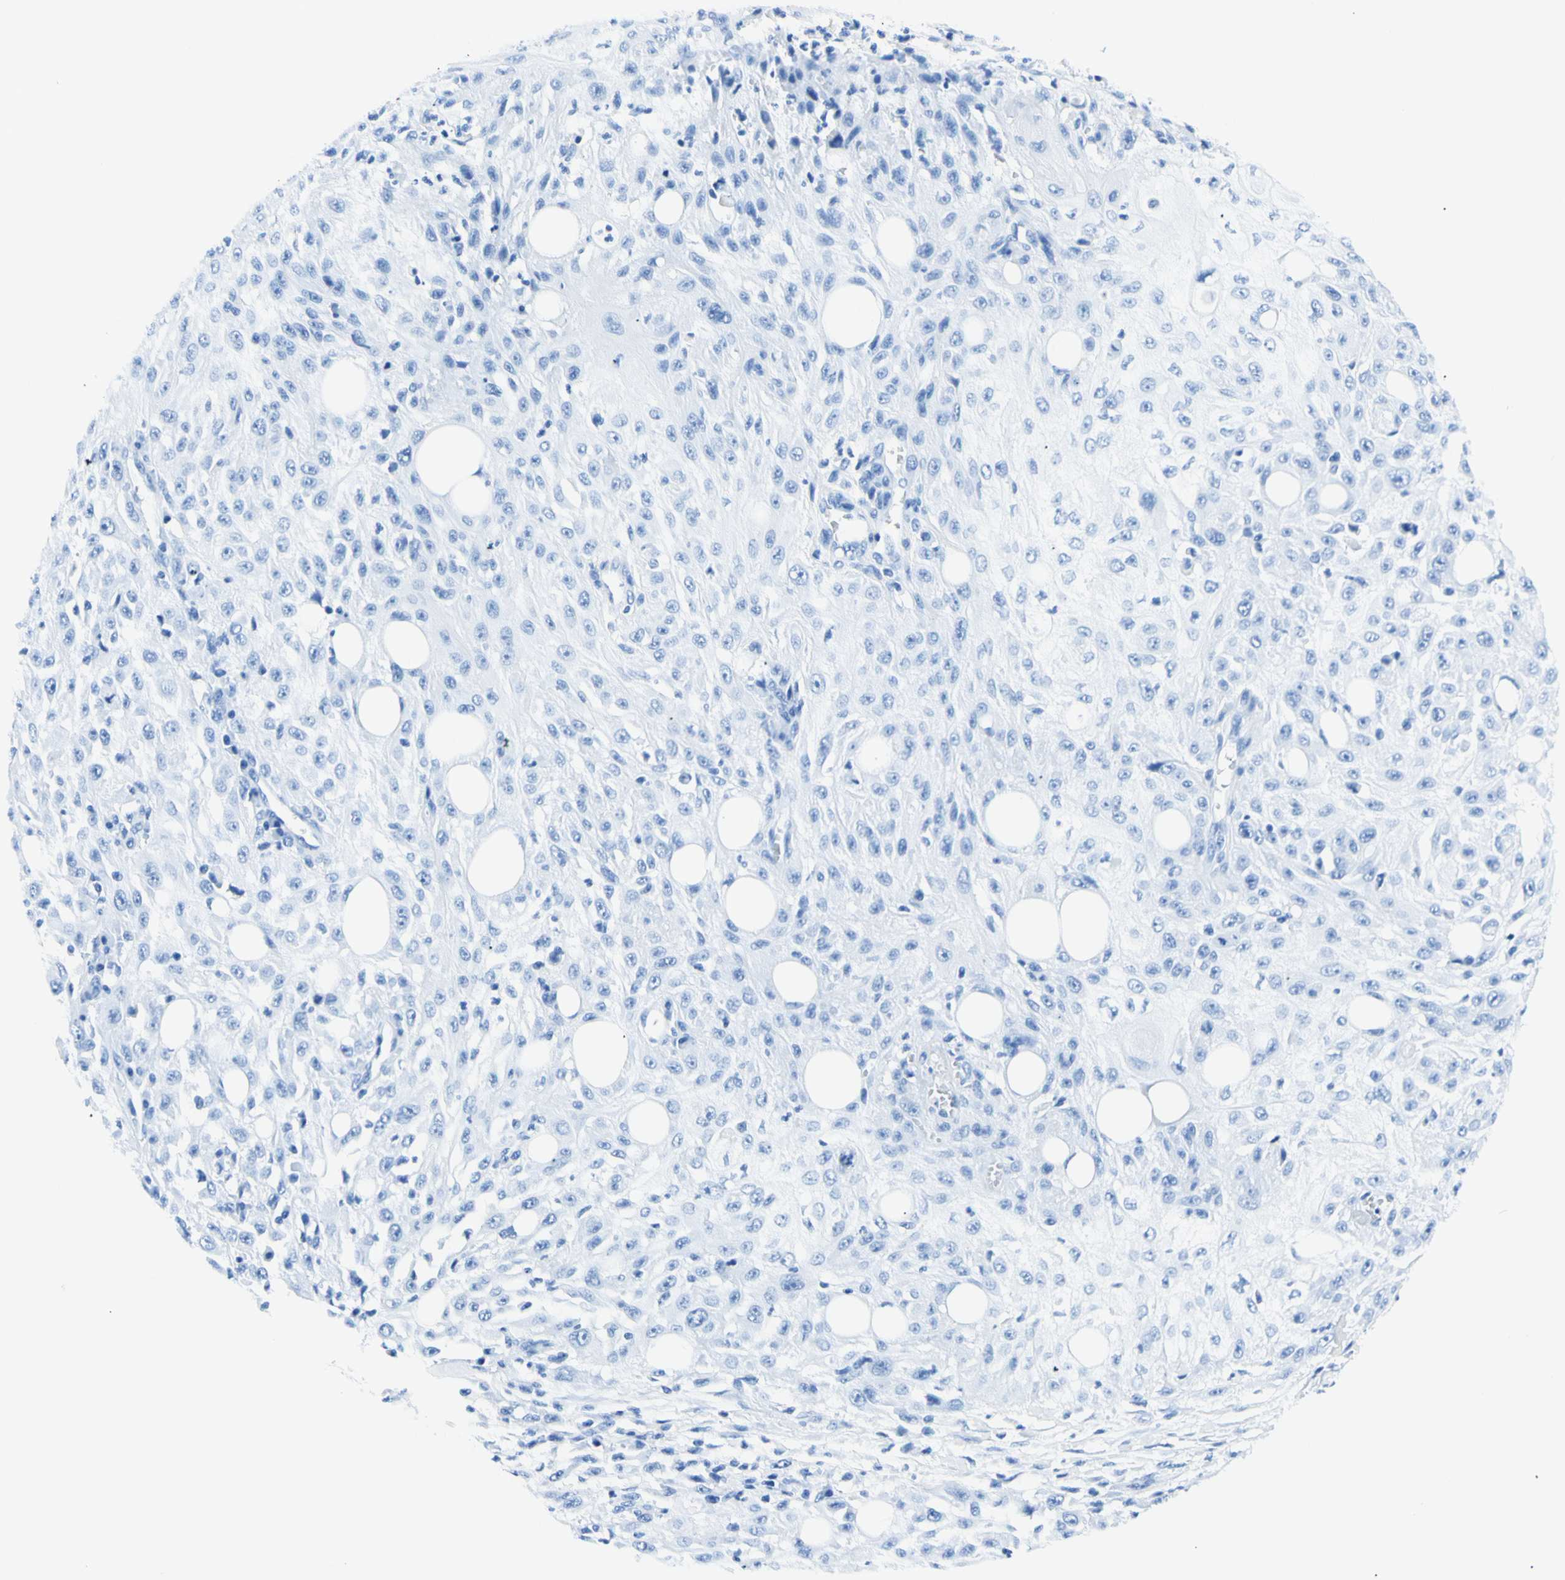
{"staining": {"intensity": "negative", "quantity": "none", "location": "none"}, "tissue": "skin cancer", "cell_type": "Tumor cells", "image_type": "cancer", "snomed": [{"axis": "morphology", "description": "Squamous cell carcinoma, NOS"}, {"axis": "topography", "description": "Skin"}], "caption": "Skin cancer (squamous cell carcinoma) was stained to show a protein in brown. There is no significant expression in tumor cells.", "gene": "MYH2", "patient": {"sex": "male", "age": 75}}